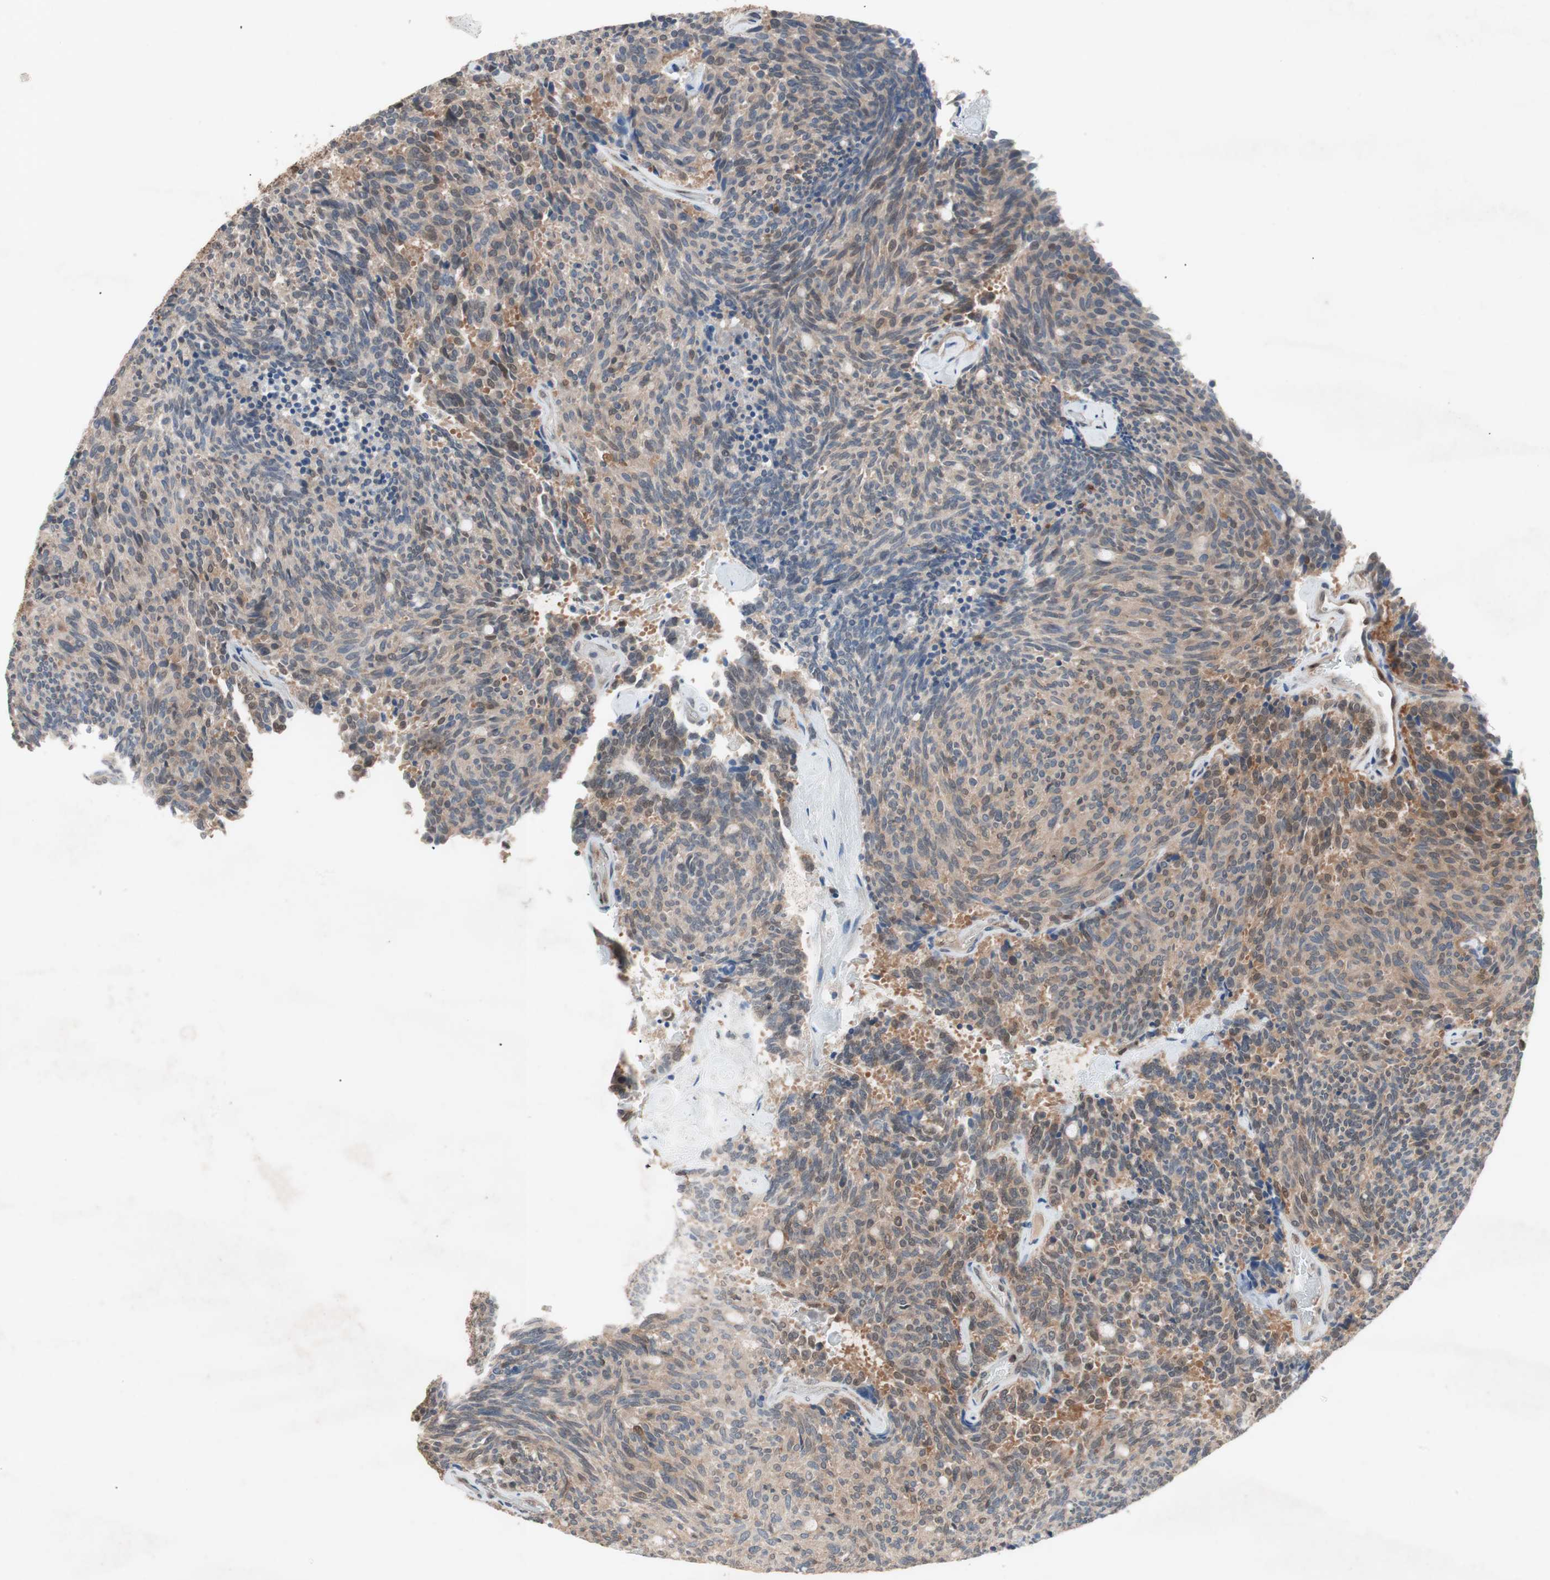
{"staining": {"intensity": "weak", "quantity": ">75%", "location": "cytoplasmic/membranous"}, "tissue": "carcinoid", "cell_type": "Tumor cells", "image_type": "cancer", "snomed": [{"axis": "morphology", "description": "Carcinoid, malignant, NOS"}, {"axis": "topography", "description": "Pancreas"}], "caption": "About >75% of tumor cells in carcinoid show weak cytoplasmic/membranous protein expression as visualized by brown immunohistochemical staining.", "gene": "GALT", "patient": {"sex": "female", "age": 54}}